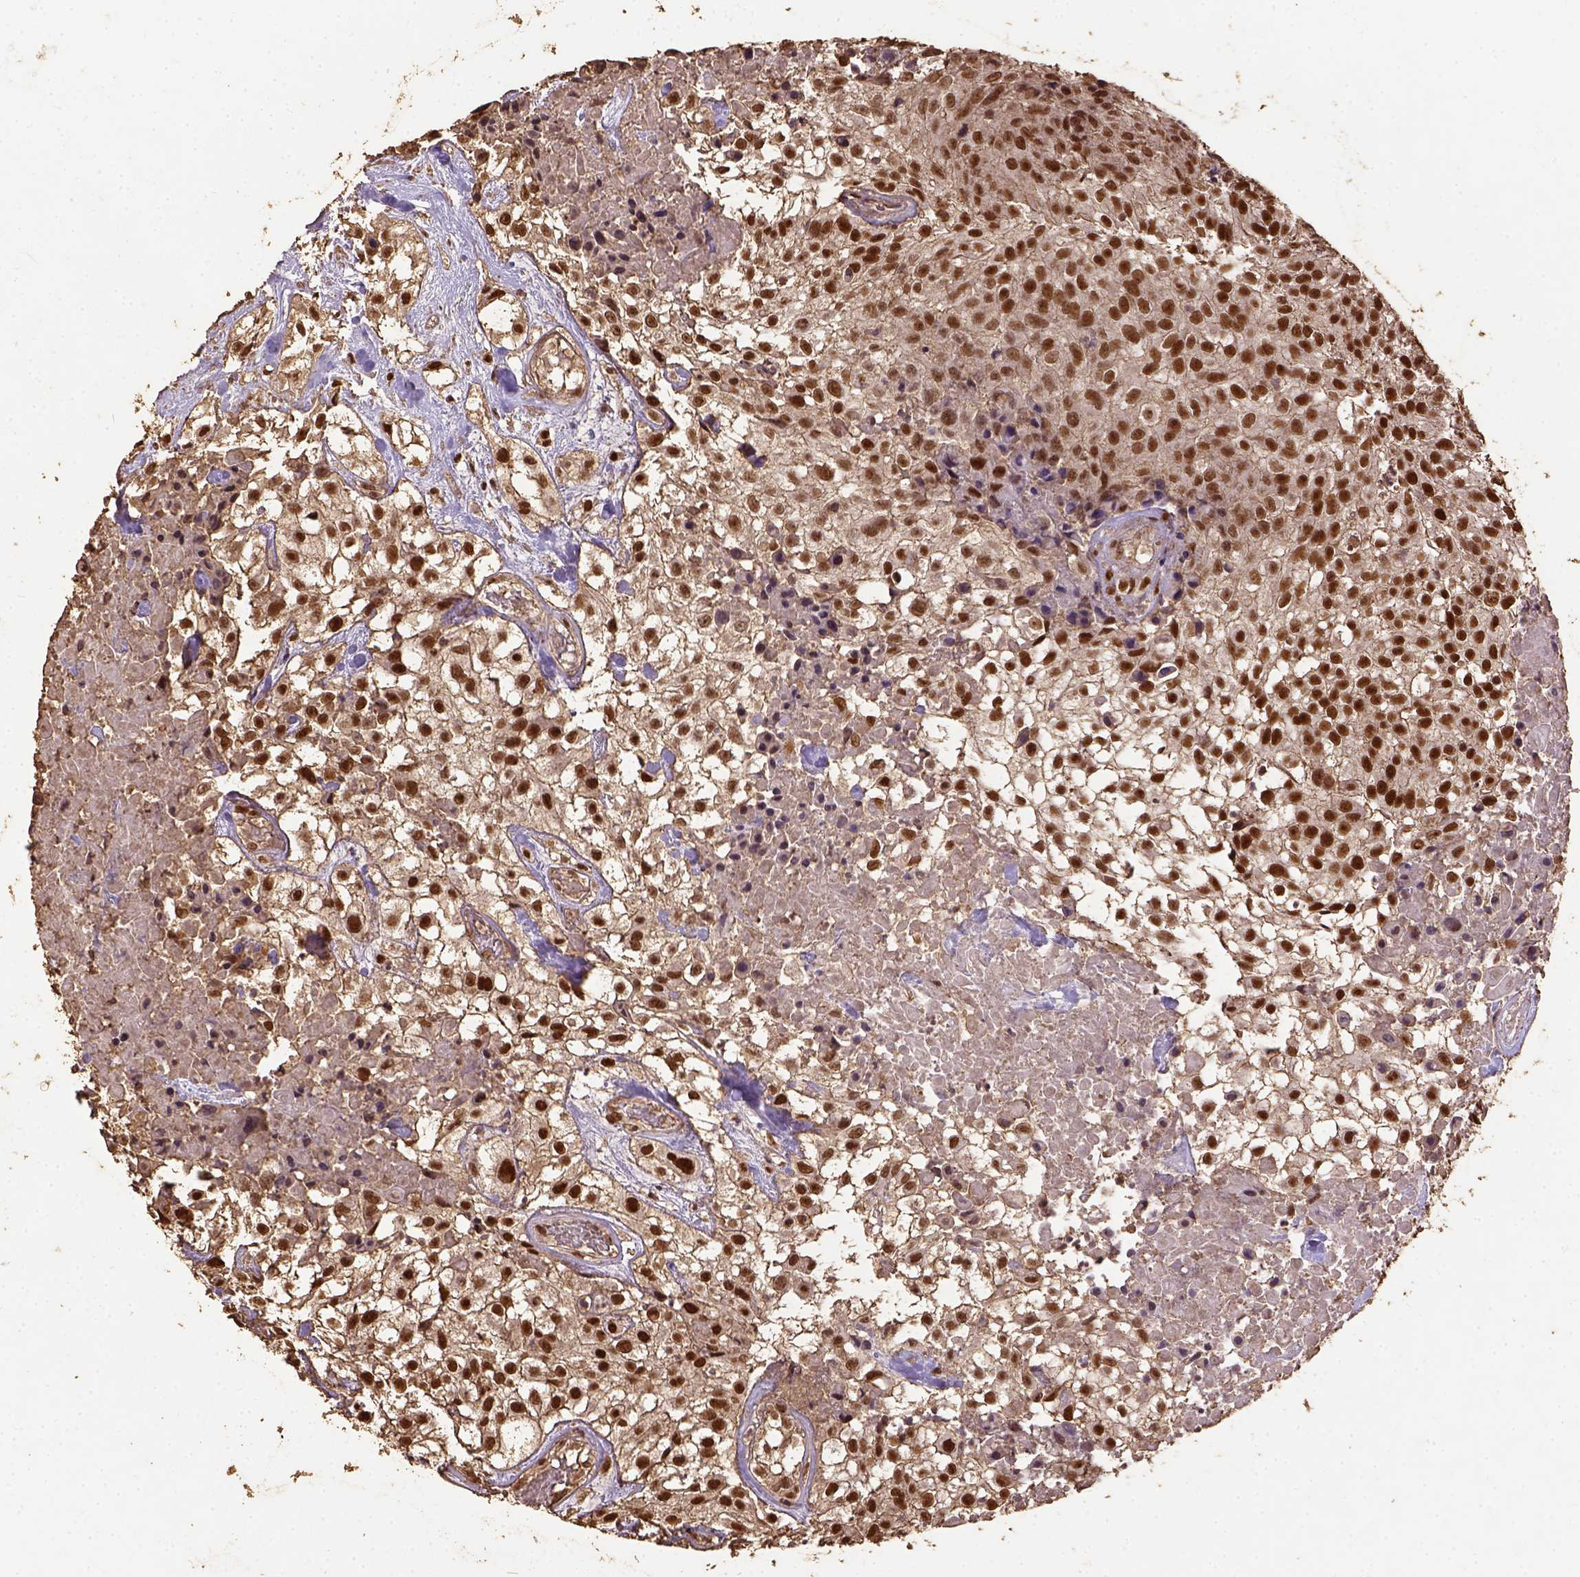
{"staining": {"intensity": "moderate", "quantity": ">75%", "location": "nuclear"}, "tissue": "urothelial cancer", "cell_type": "Tumor cells", "image_type": "cancer", "snomed": [{"axis": "morphology", "description": "Urothelial carcinoma, High grade"}, {"axis": "topography", "description": "Urinary bladder"}], "caption": "This is a micrograph of immunohistochemistry staining of urothelial cancer, which shows moderate staining in the nuclear of tumor cells.", "gene": "NACC1", "patient": {"sex": "male", "age": 56}}